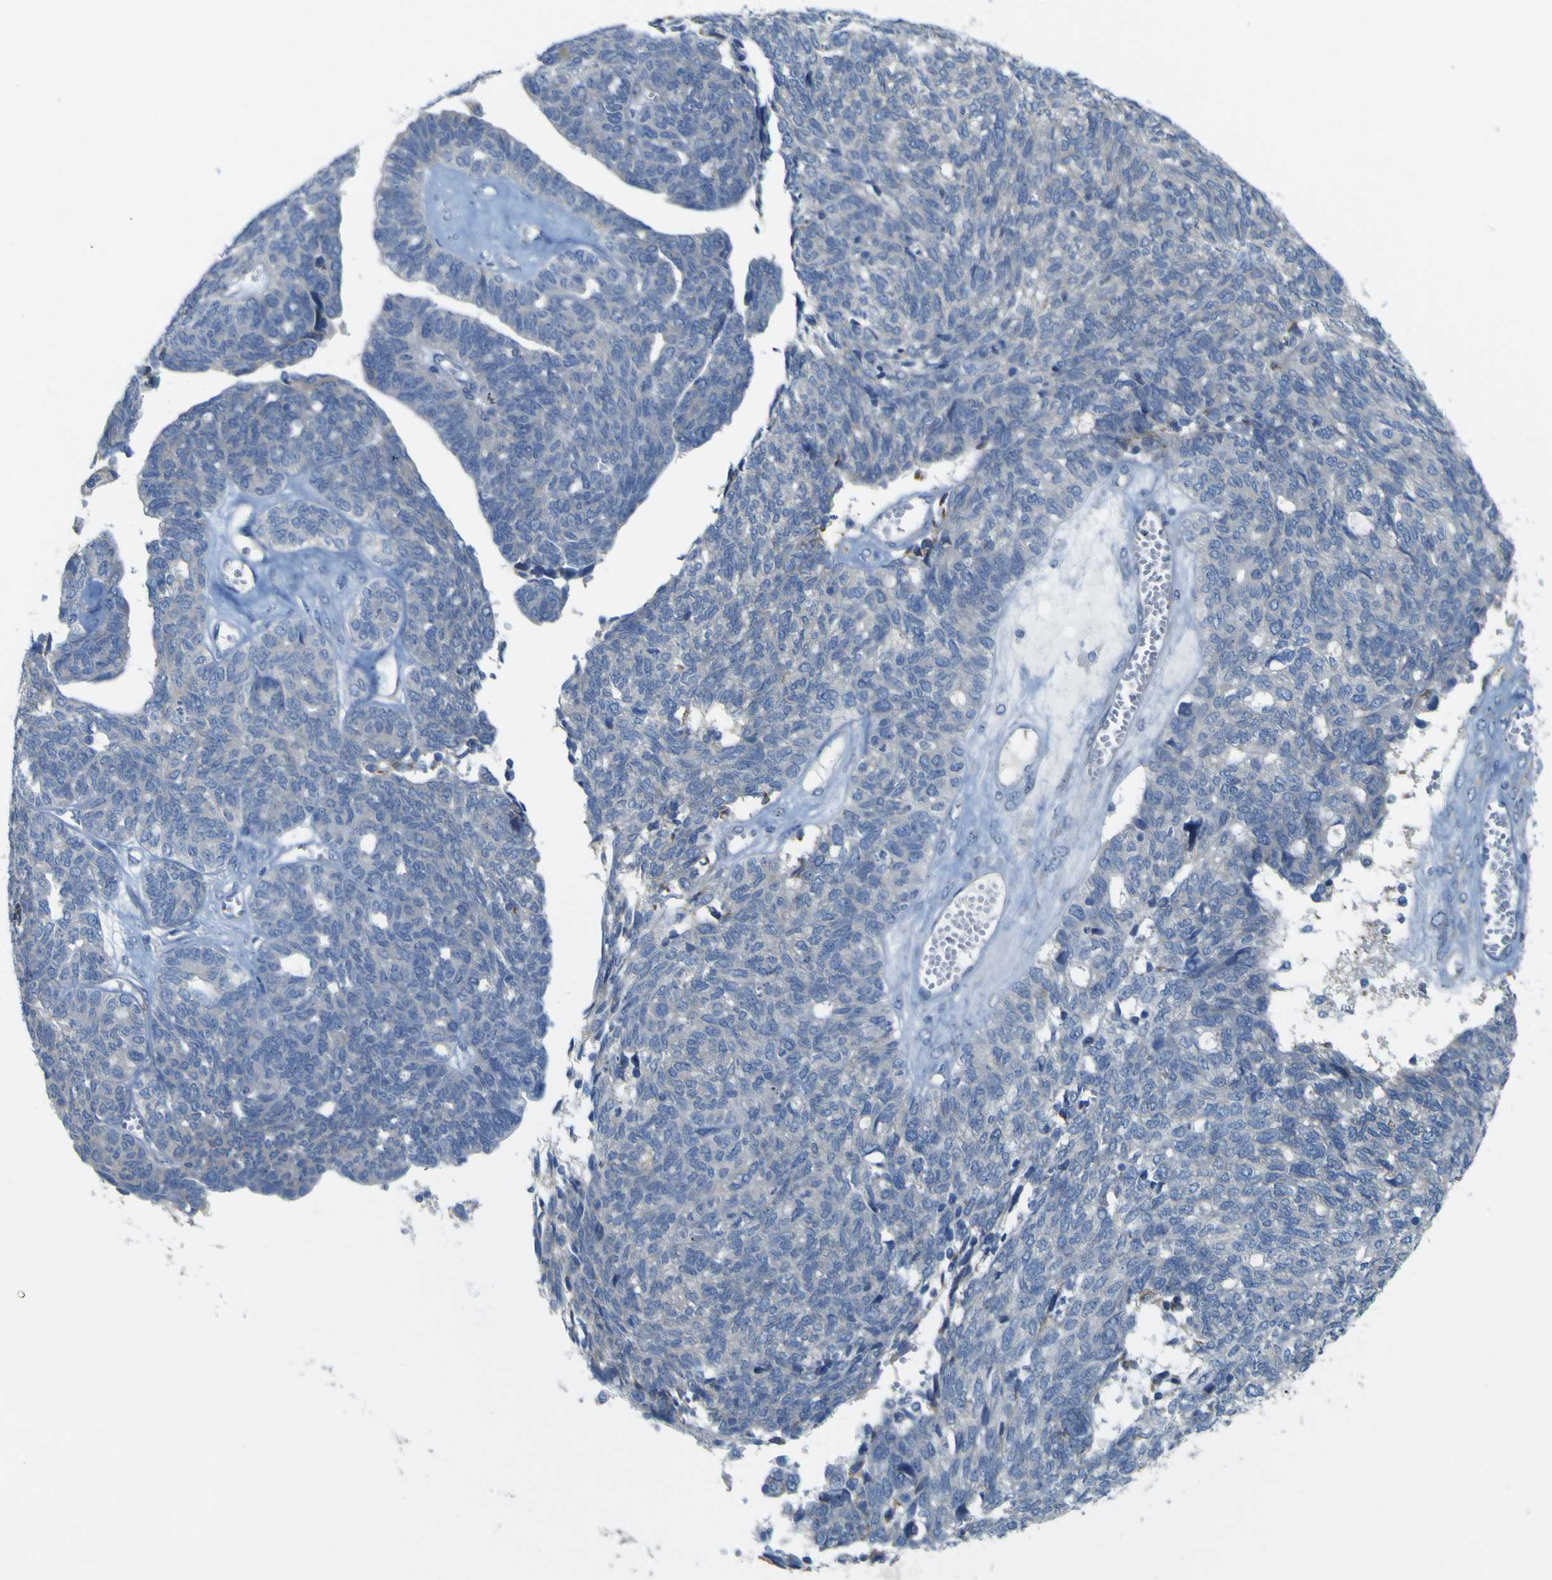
{"staining": {"intensity": "negative", "quantity": "none", "location": "none"}, "tissue": "ovarian cancer", "cell_type": "Tumor cells", "image_type": "cancer", "snomed": [{"axis": "morphology", "description": "Cystadenocarcinoma, serous, NOS"}, {"axis": "topography", "description": "Ovary"}], "caption": "High power microscopy image of an immunohistochemistry image of serous cystadenocarcinoma (ovarian), revealing no significant expression in tumor cells. The staining was performed using DAB (3,3'-diaminobenzidine) to visualize the protein expression in brown, while the nuclei were stained in blue with hematoxylin (Magnification: 20x).", "gene": "MYEOV", "patient": {"sex": "female", "age": 79}}